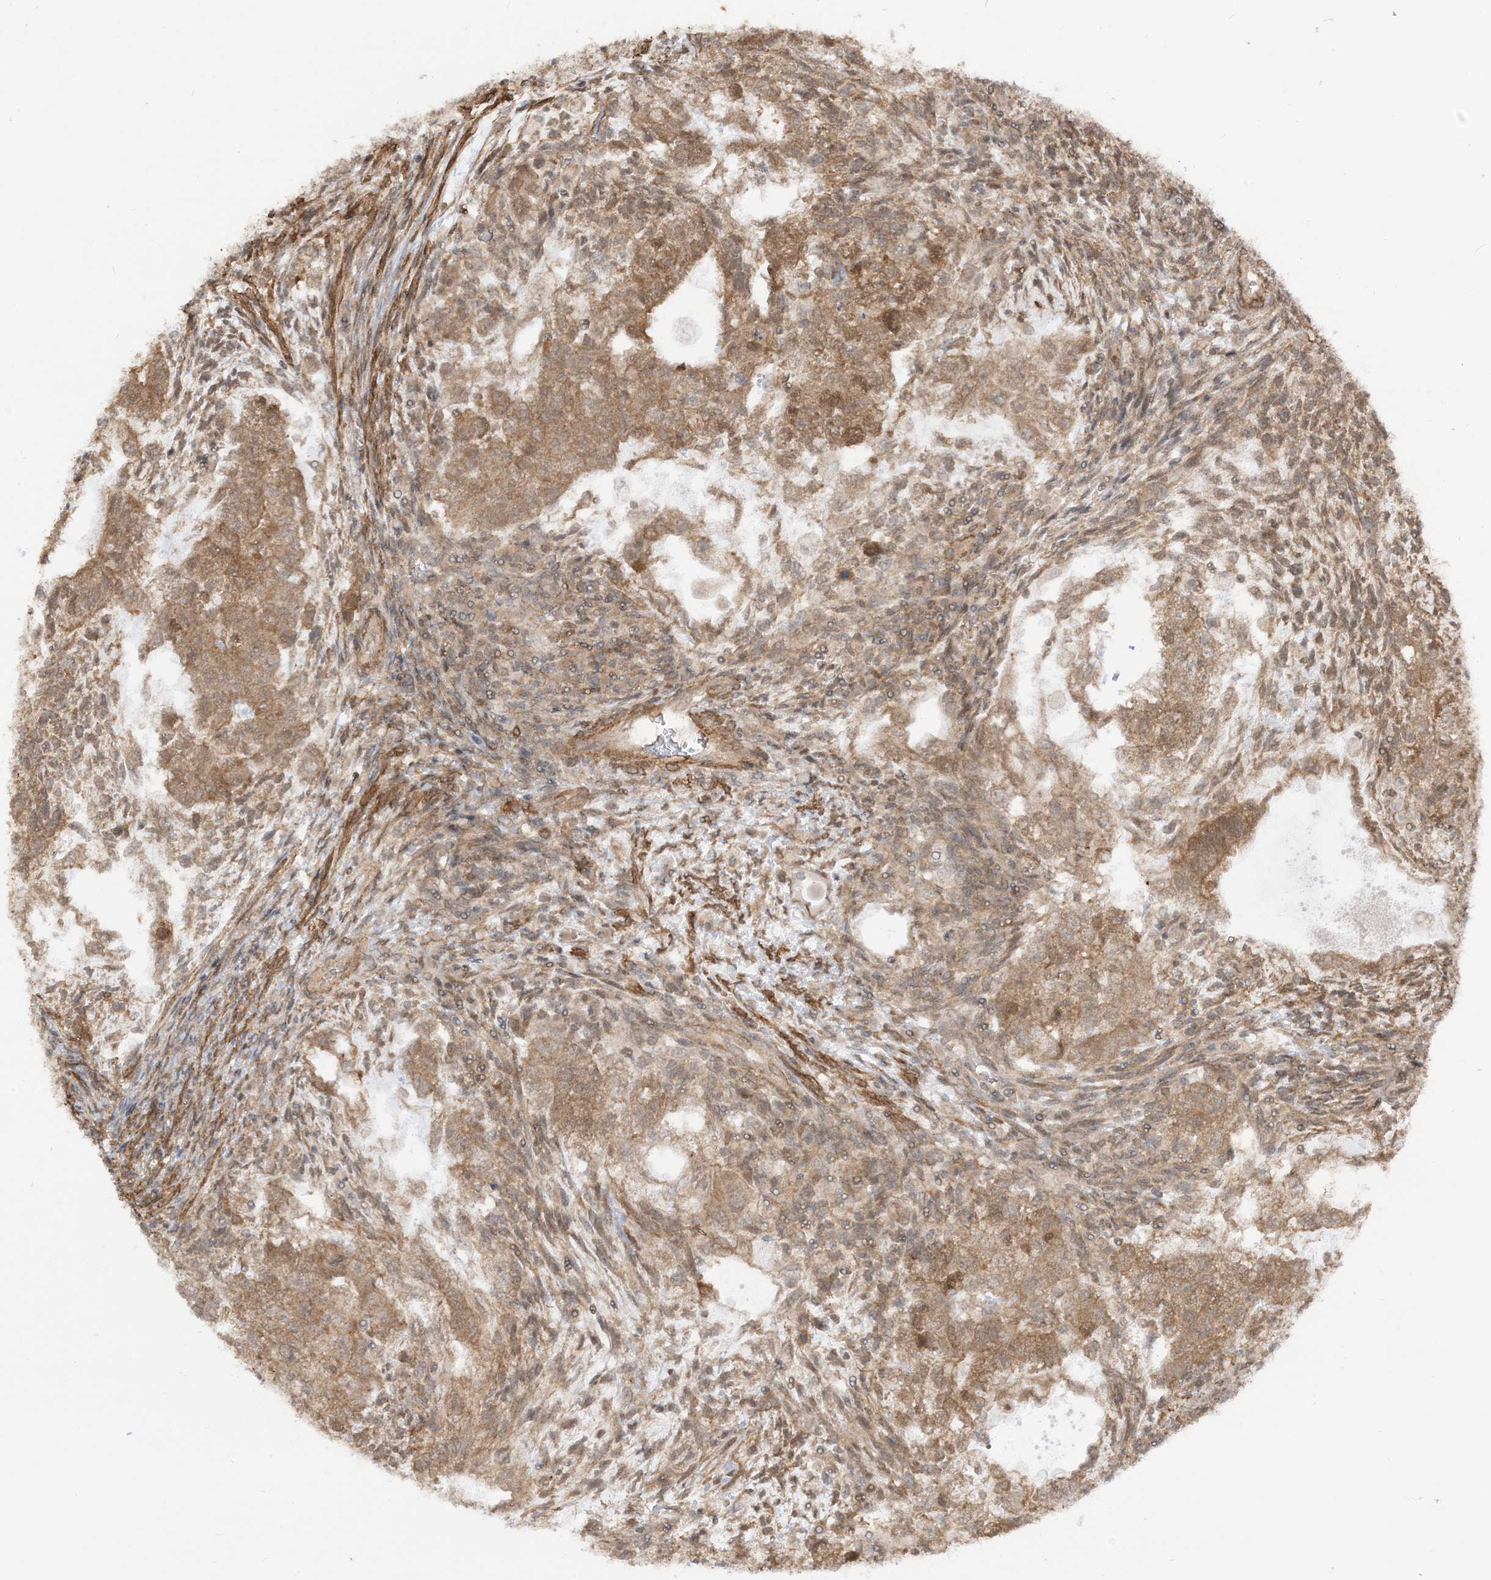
{"staining": {"intensity": "moderate", "quantity": ">75%", "location": "cytoplasmic/membranous"}, "tissue": "testis cancer", "cell_type": "Tumor cells", "image_type": "cancer", "snomed": [{"axis": "morphology", "description": "Carcinoma, Embryonal, NOS"}, {"axis": "topography", "description": "Testis"}], "caption": "Immunohistochemistry (IHC) staining of testis embryonal carcinoma, which exhibits medium levels of moderate cytoplasmic/membranous staining in about >75% of tumor cells indicating moderate cytoplasmic/membranous protein staining. The staining was performed using DAB (3,3'-diaminobenzidine) (brown) for protein detection and nuclei were counterstained in hematoxylin (blue).", "gene": "TBCC", "patient": {"sex": "male", "age": 37}}